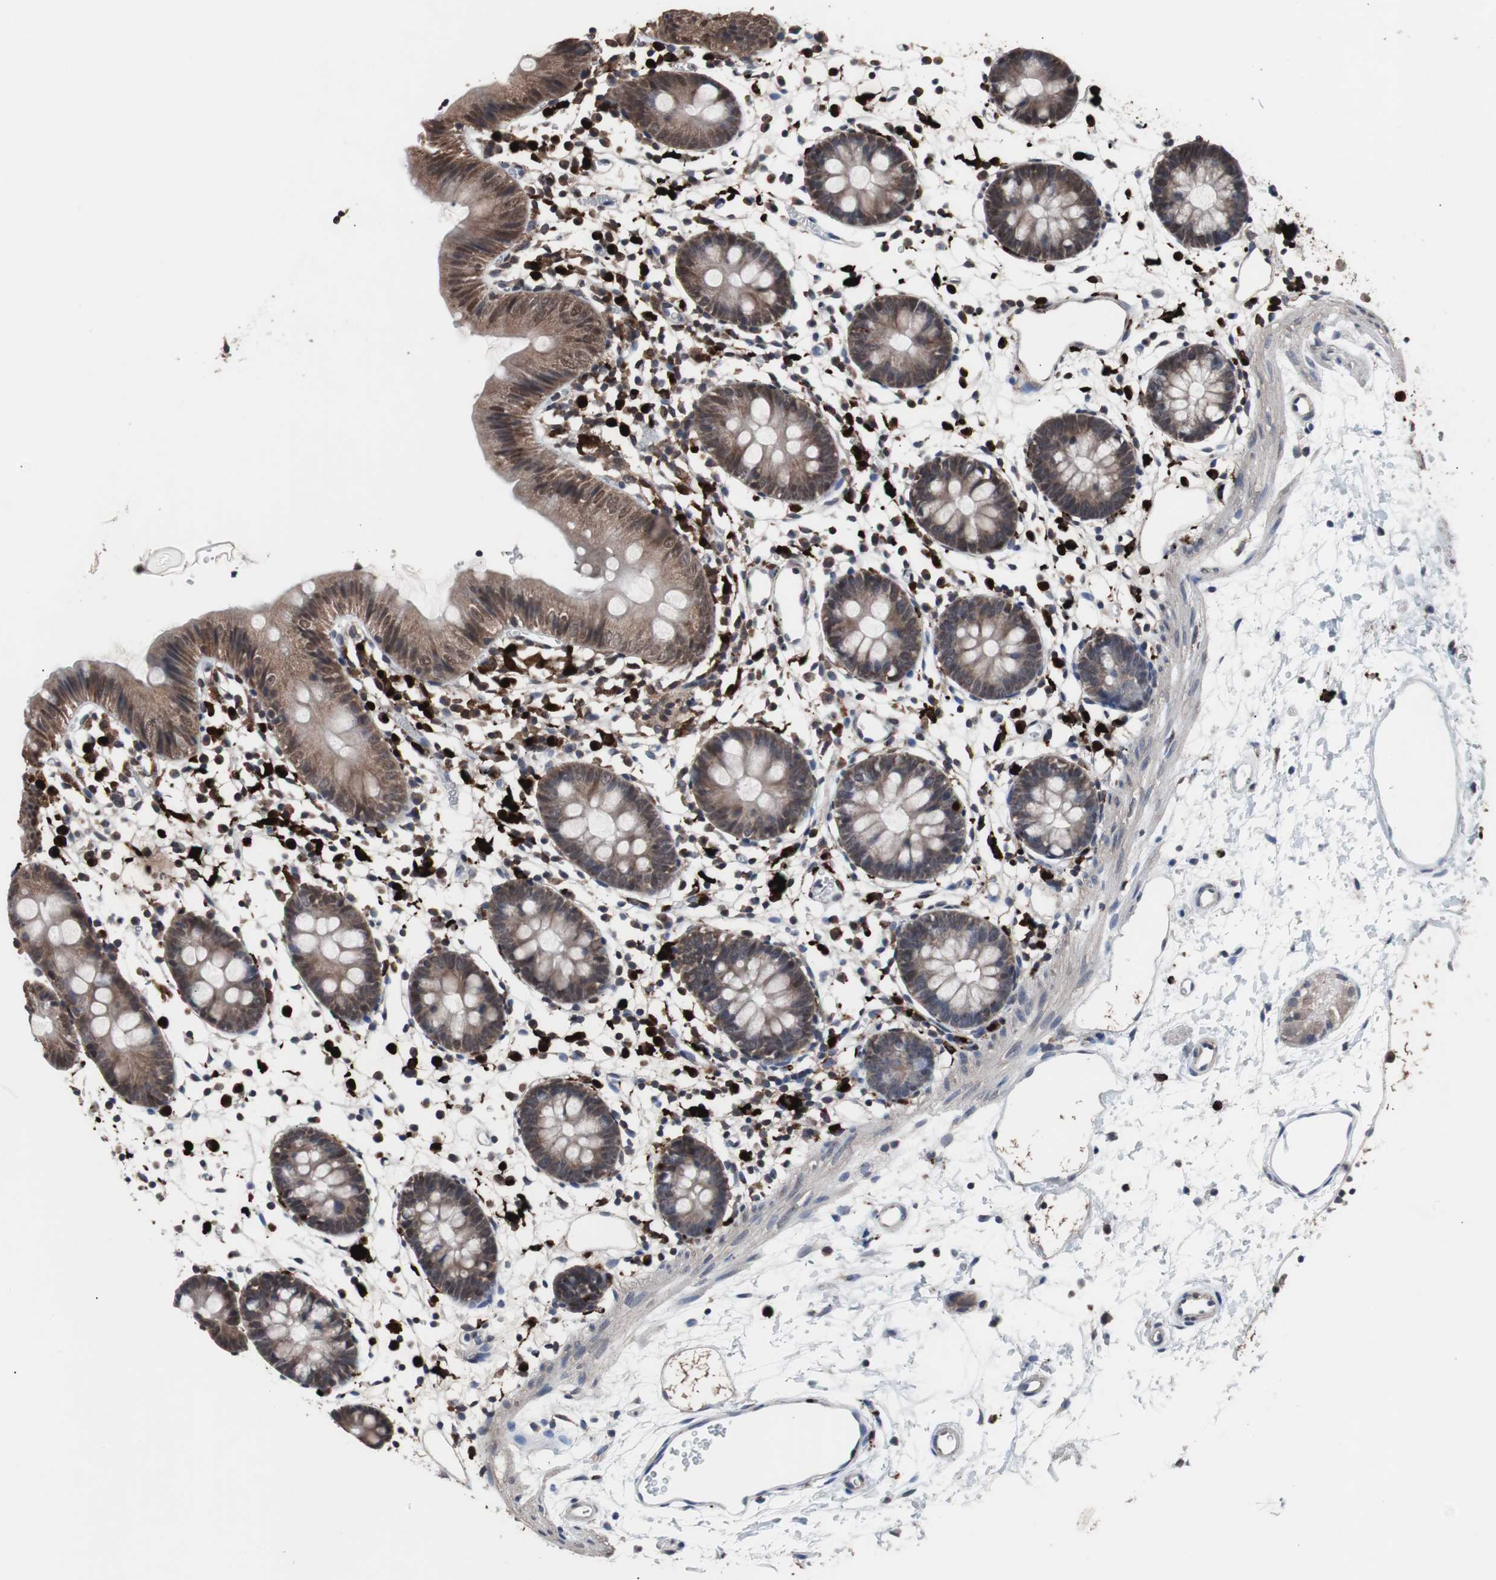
{"staining": {"intensity": "weak", "quantity": "<25%", "location": "cytoplasmic/membranous"}, "tissue": "colon", "cell_type": "Endothelial cells", "image_type": "normal", "snomed": [{"axis": "morphology", "description": "Normal tissue, NOS"}, {"axis": "morphology", "description": "Adenocarcinoma, NOS"}, {"axis": "topography", "description": "Colon"}, {"axis": "topography", "description": "Peripheral nerve tissue"}], "caption": "DAB immunohistochemical staining of benign colon reveals no significant positivity in endothelial cells.", "gene": "MED27", "patient": {"sex": "male", "age": 14}}